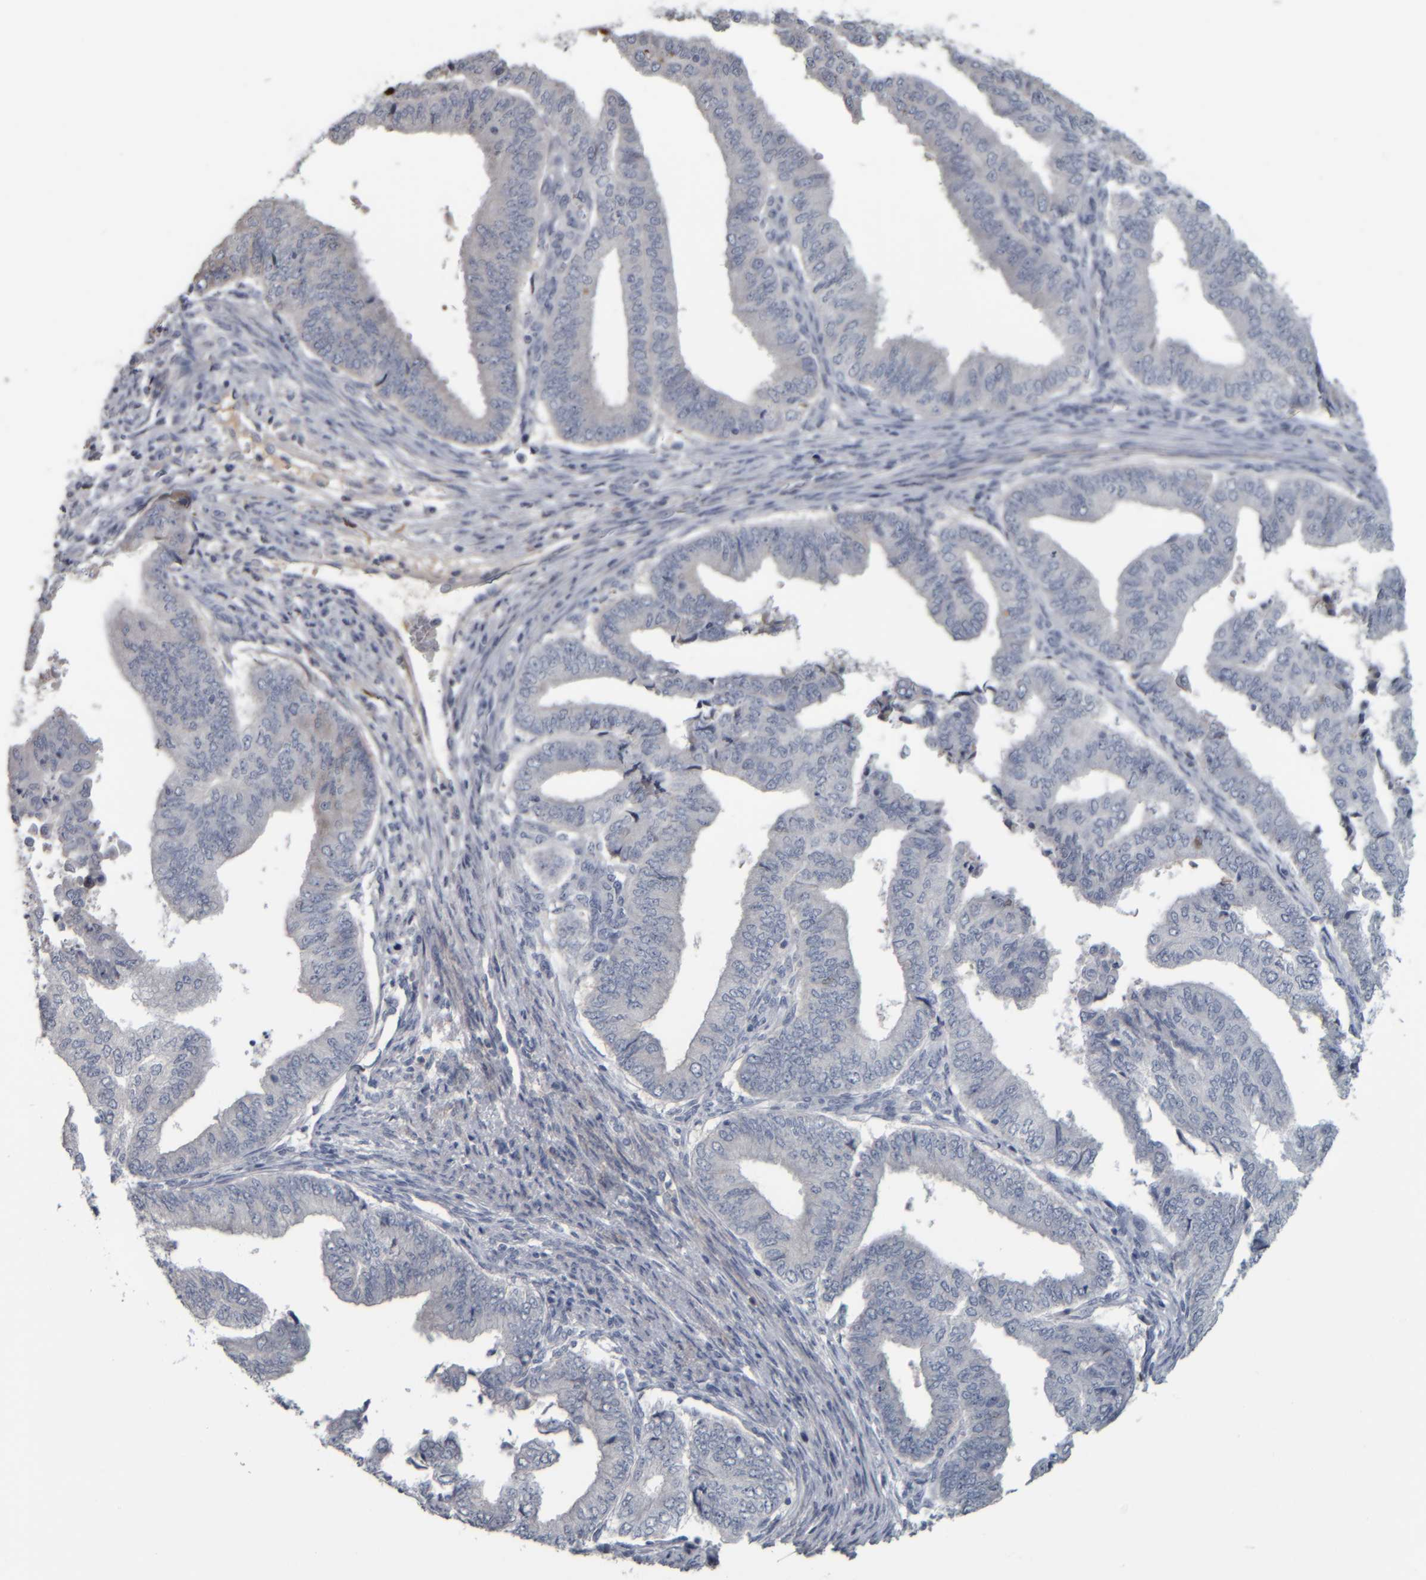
{"staining": {"intensity": "negative", "quantity": "none", "location": "none"}, "tissue": "endometrial cancer", "cell_type": "Tumor cells", "image_type": "cancer", "snomed": [{"axis": "morphology", "description": "Polyp, NOS"}, {"axis": "morphology", "description": "Adenocarcinoma, NOS"}, {"axis": "morphology", "description": "Adenoma, NOS"}, {"axis": "topography", "description": "Endometrium"}], "caption": "High magnification brightfield microscopy of adenocarcinoma (endometrial) stained with DAB (3,3'-diaminobenzidine) (brown) and counterstained with hematoxylin (blue): tumor cells show no significant positivity. (Immunohistochemistry, brightfield microscopy, high magnification).", "gene": "CAVIN4", "patient": {"sex": "female", "age": 79}}